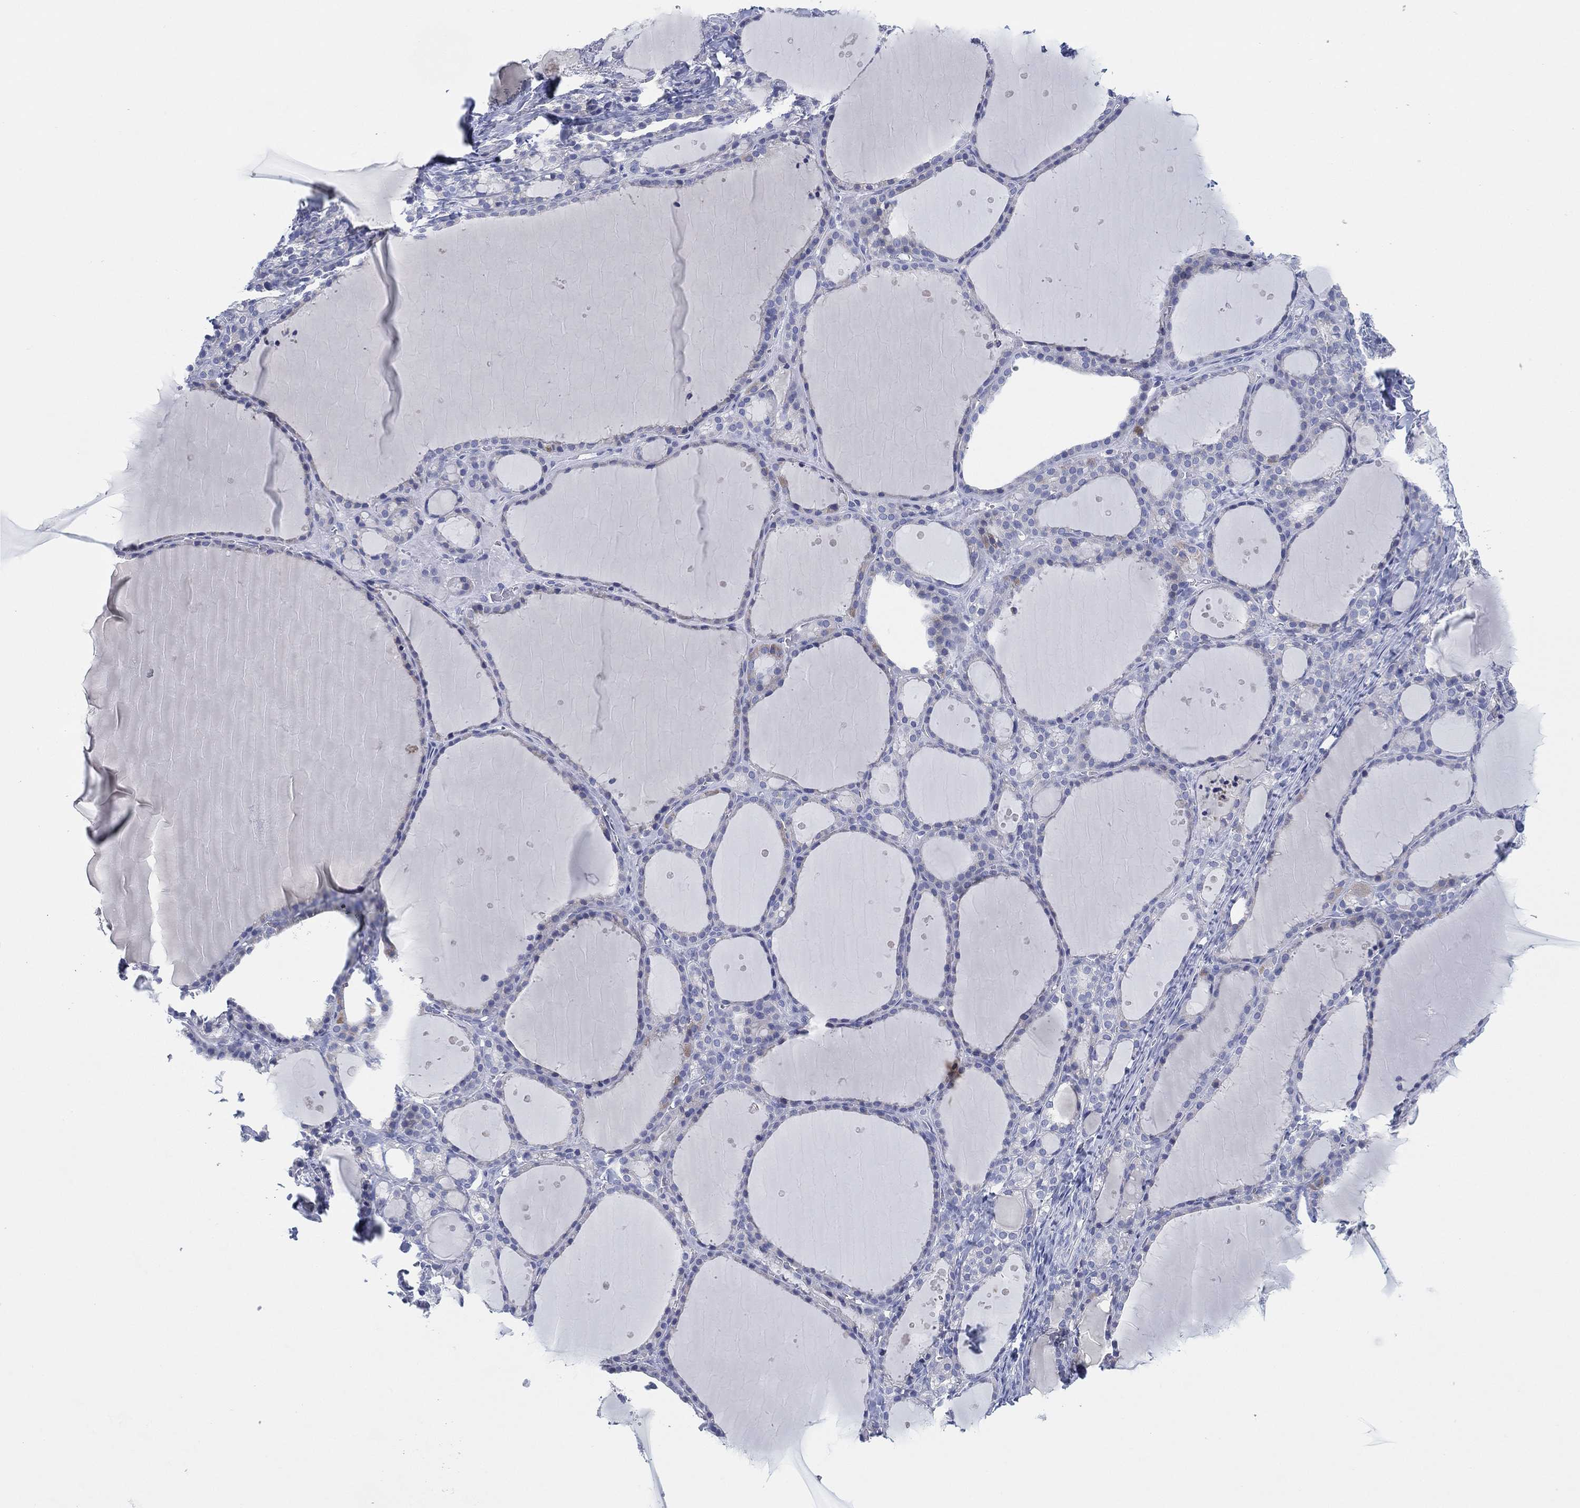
{"staining": {"intensity": "negative", "quantity": "none", "location": "none"}, "tissue": "thyroid gland", "cell_type": "Glandular cells", "image_type": "normal", "snomed": [{"axis": "morphology", "description": "Normal tissue, NOS"}, {"axis": "topography", "description": "Thyroid gland"}], "caption": "The photomicrograph exhibits no staining of glandular cells in unremarkable thyroid gland.", "gene": "ADAD2", "patient": {"sex": "male", "age": 68}}